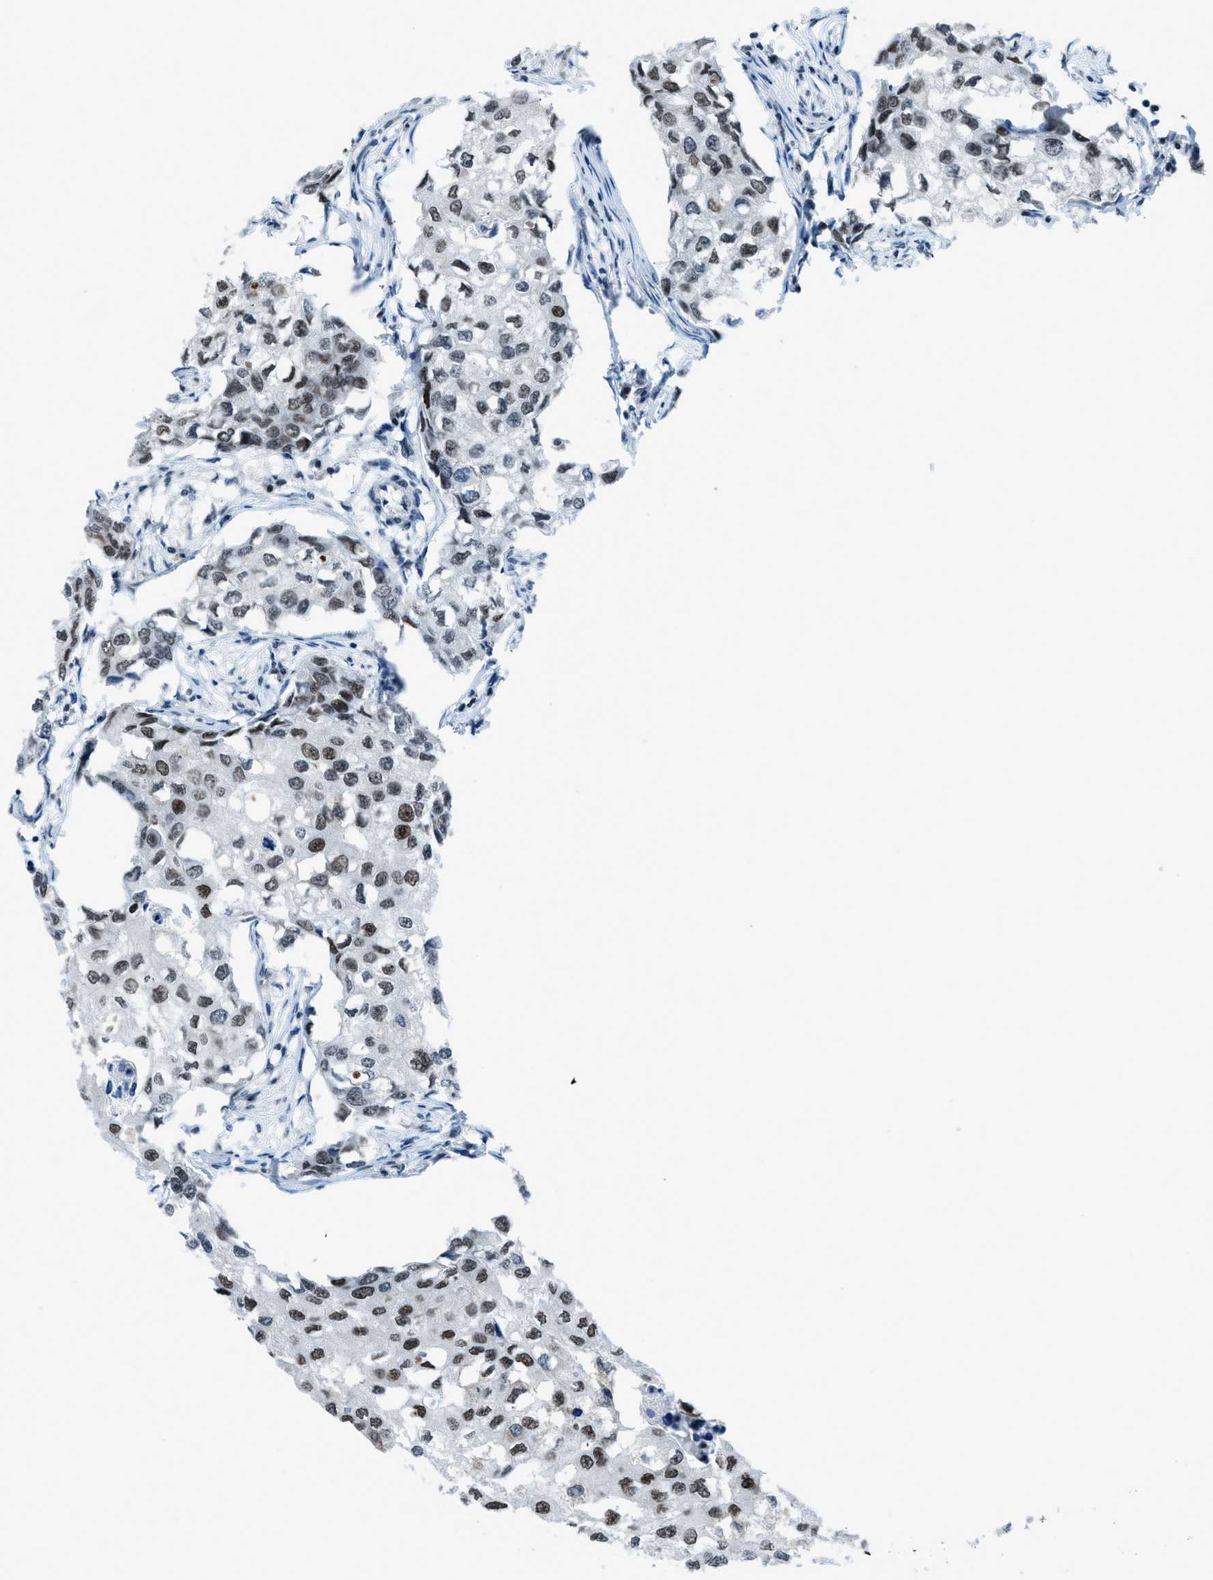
{"staining": {"intensity": "strong", "quantity": ">75%", "location": "nuclear"}, "tissue": "breast cancer", "cell_type": "Tumor cells", "image_type": "cancer", "snomed": [{"axis": "morphology", "description": "Duct carcinoma"}, {"axis": "topography", "description": "Breast"}], "caption": "Immunohistochemistry micrograph of breast cancer (infiltrating ductal carcinoma) stained for a protein (brown), which exhibits high levels of strong nuclear staining in about >75% of tumor cells.", "gene": "RAD51B", "patient": {"sex": "female", "age": 27}}